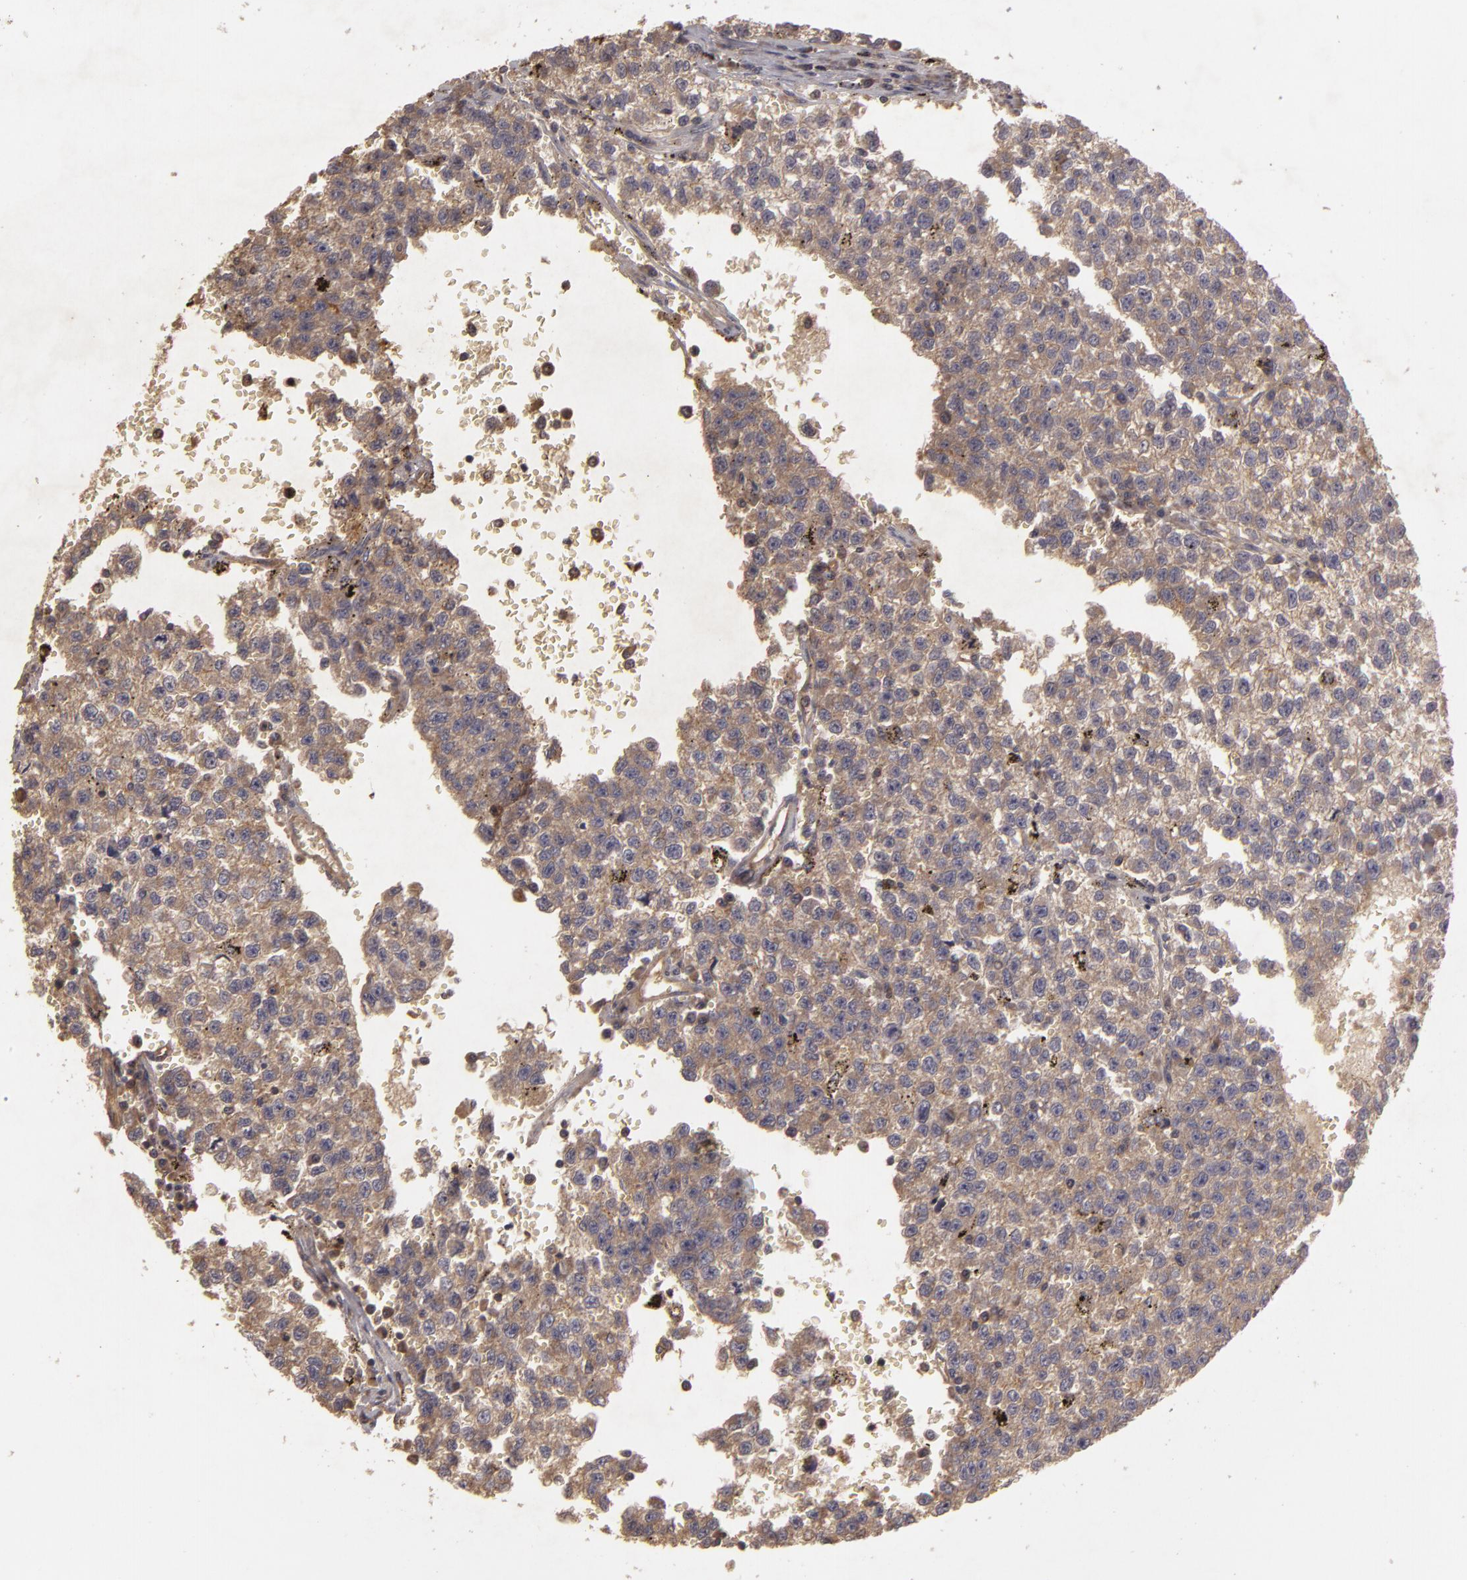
{"staining": {"intensity": "strong", "quantity": ">75%", "location": "cytoplasmic/membranous"}, "tissue": "testis cancer", "cell_type": "Tumor cells", "image_type": "cancer", "snomed": [{"axis": "morphology", "description": "Seminoma, NOS"}, {"axis": "topography", "description": "Testis"}], "caption": "Immunohistochemistry of seminoma (testis) exhibits high levels of strong cytoplasmic/membranous staining in about >75% of tumor cells. The staining is performed using DAB brown chromogen to label protein expression. The nuclei are counter-stained blue using hematoxylin.", "gene": "HRAS", "patient": {"sex": "male", "age": 35}}